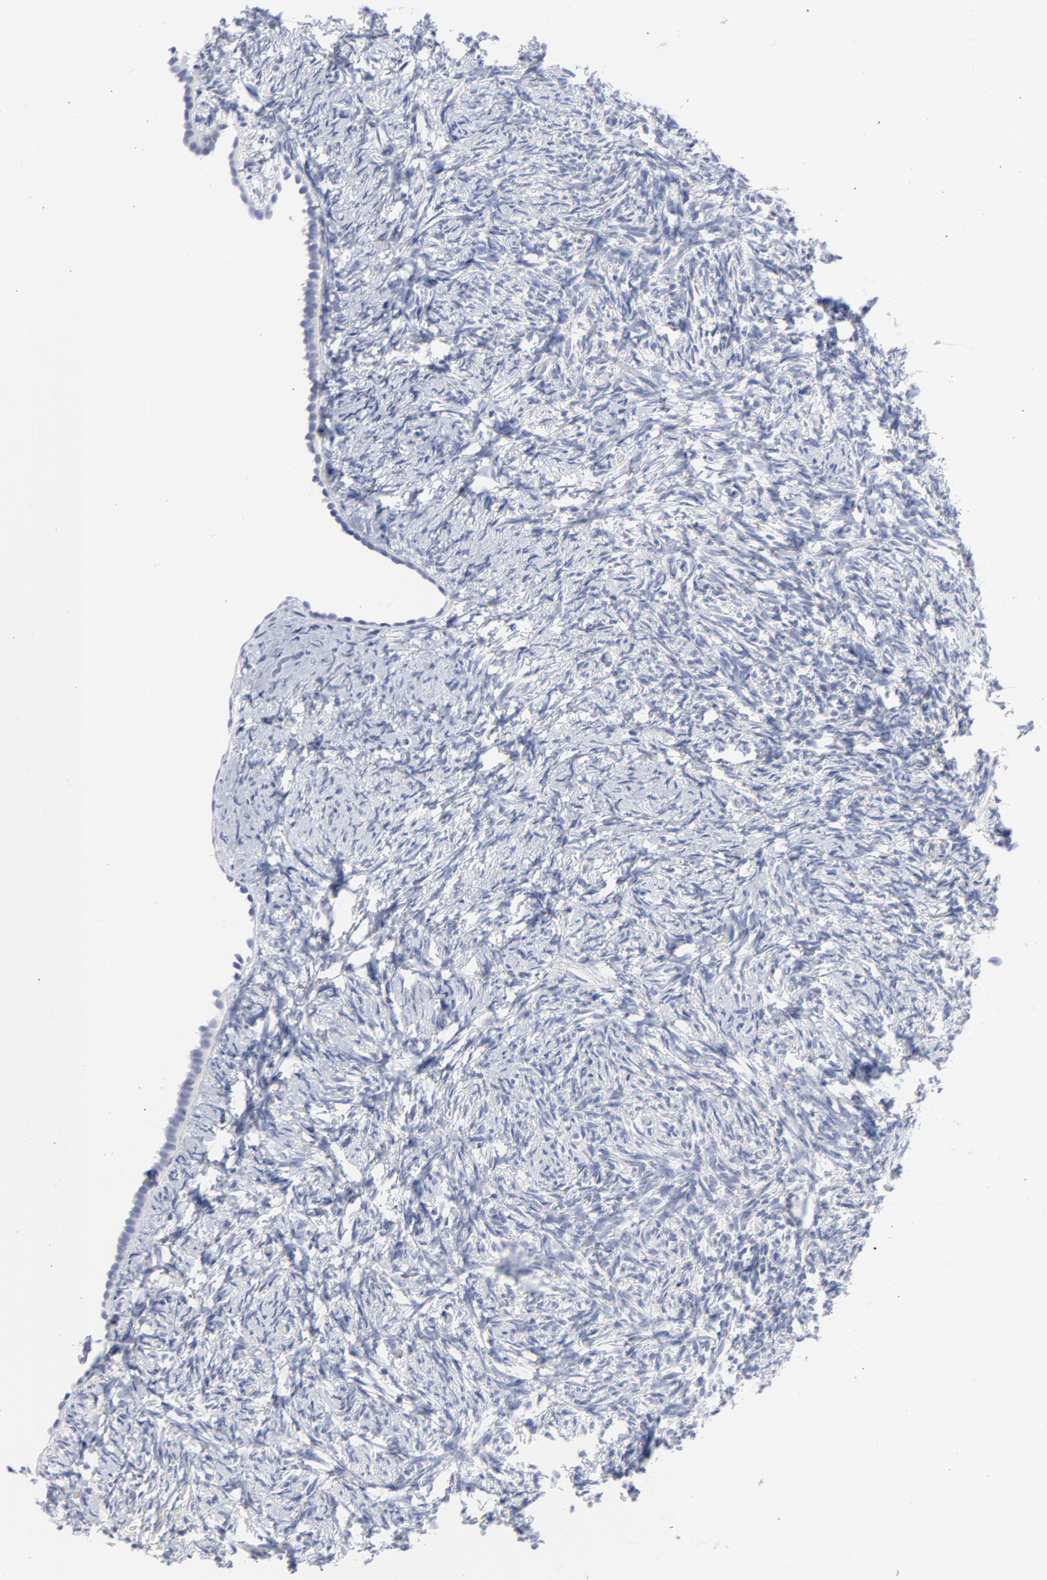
{"staining": {"intensity": "negative", "quantity": "none", "location": "none"}, "tissue": "ovary", "cell_type": "Ovarian stroma cells", "image_type": "normal", "snomed": [{"axis": "morphology", "description": "Normal tissue, NOS"}, {"axis": "topography", "description": "Ovary"}], "caption": "Immunohistochemical staining of unremarkable ovary exhibits no significant positivity in ovarian stroma cells. (Brightfield microscopy of DAB (3,3'-diaminobenzidine) immunohistochemistry at high magnification).", "gene": "CLEC4G", "patient": {"sex": "female", "age": 60}}